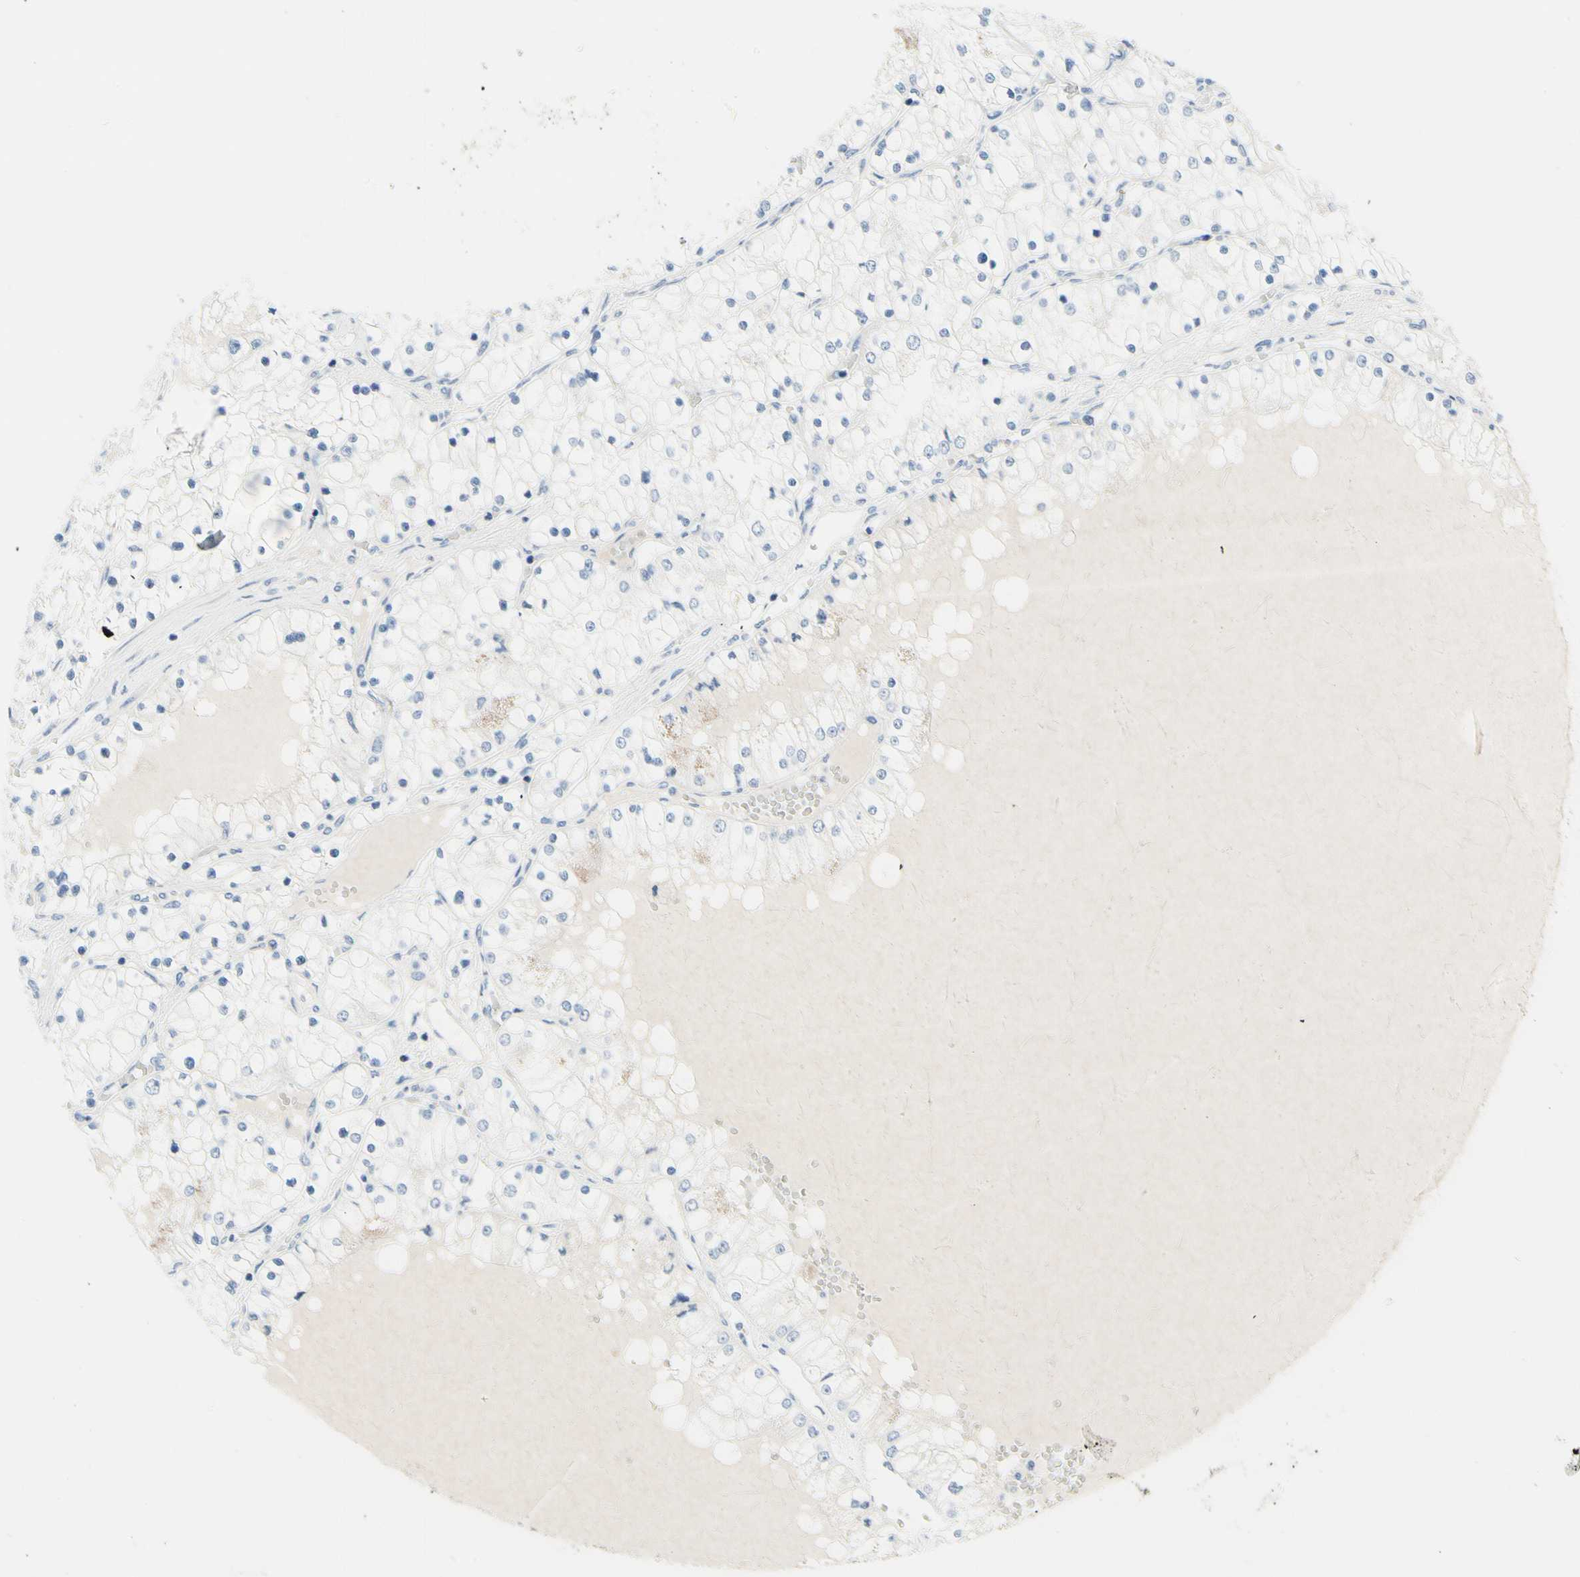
{"staining": {"intensity": "negative", "quantity": "none", "location": "none"}, "tissue": "renal cancer", "cell_type": "Tumor cells", "image_type": "cancer", "snomed": [{"axis": "morphology", "description": "Adenocarcinoma, NOS"}, {"axis": "topography", "description": "Kidney"}], "caption": "High power microscopy image of an IHC photomicrograph of renal adenocarcinoma, revealing no significant positivity in tumor cells.", "gene": "NFATC2", "patient": {"sex": "male", "age": 68}}